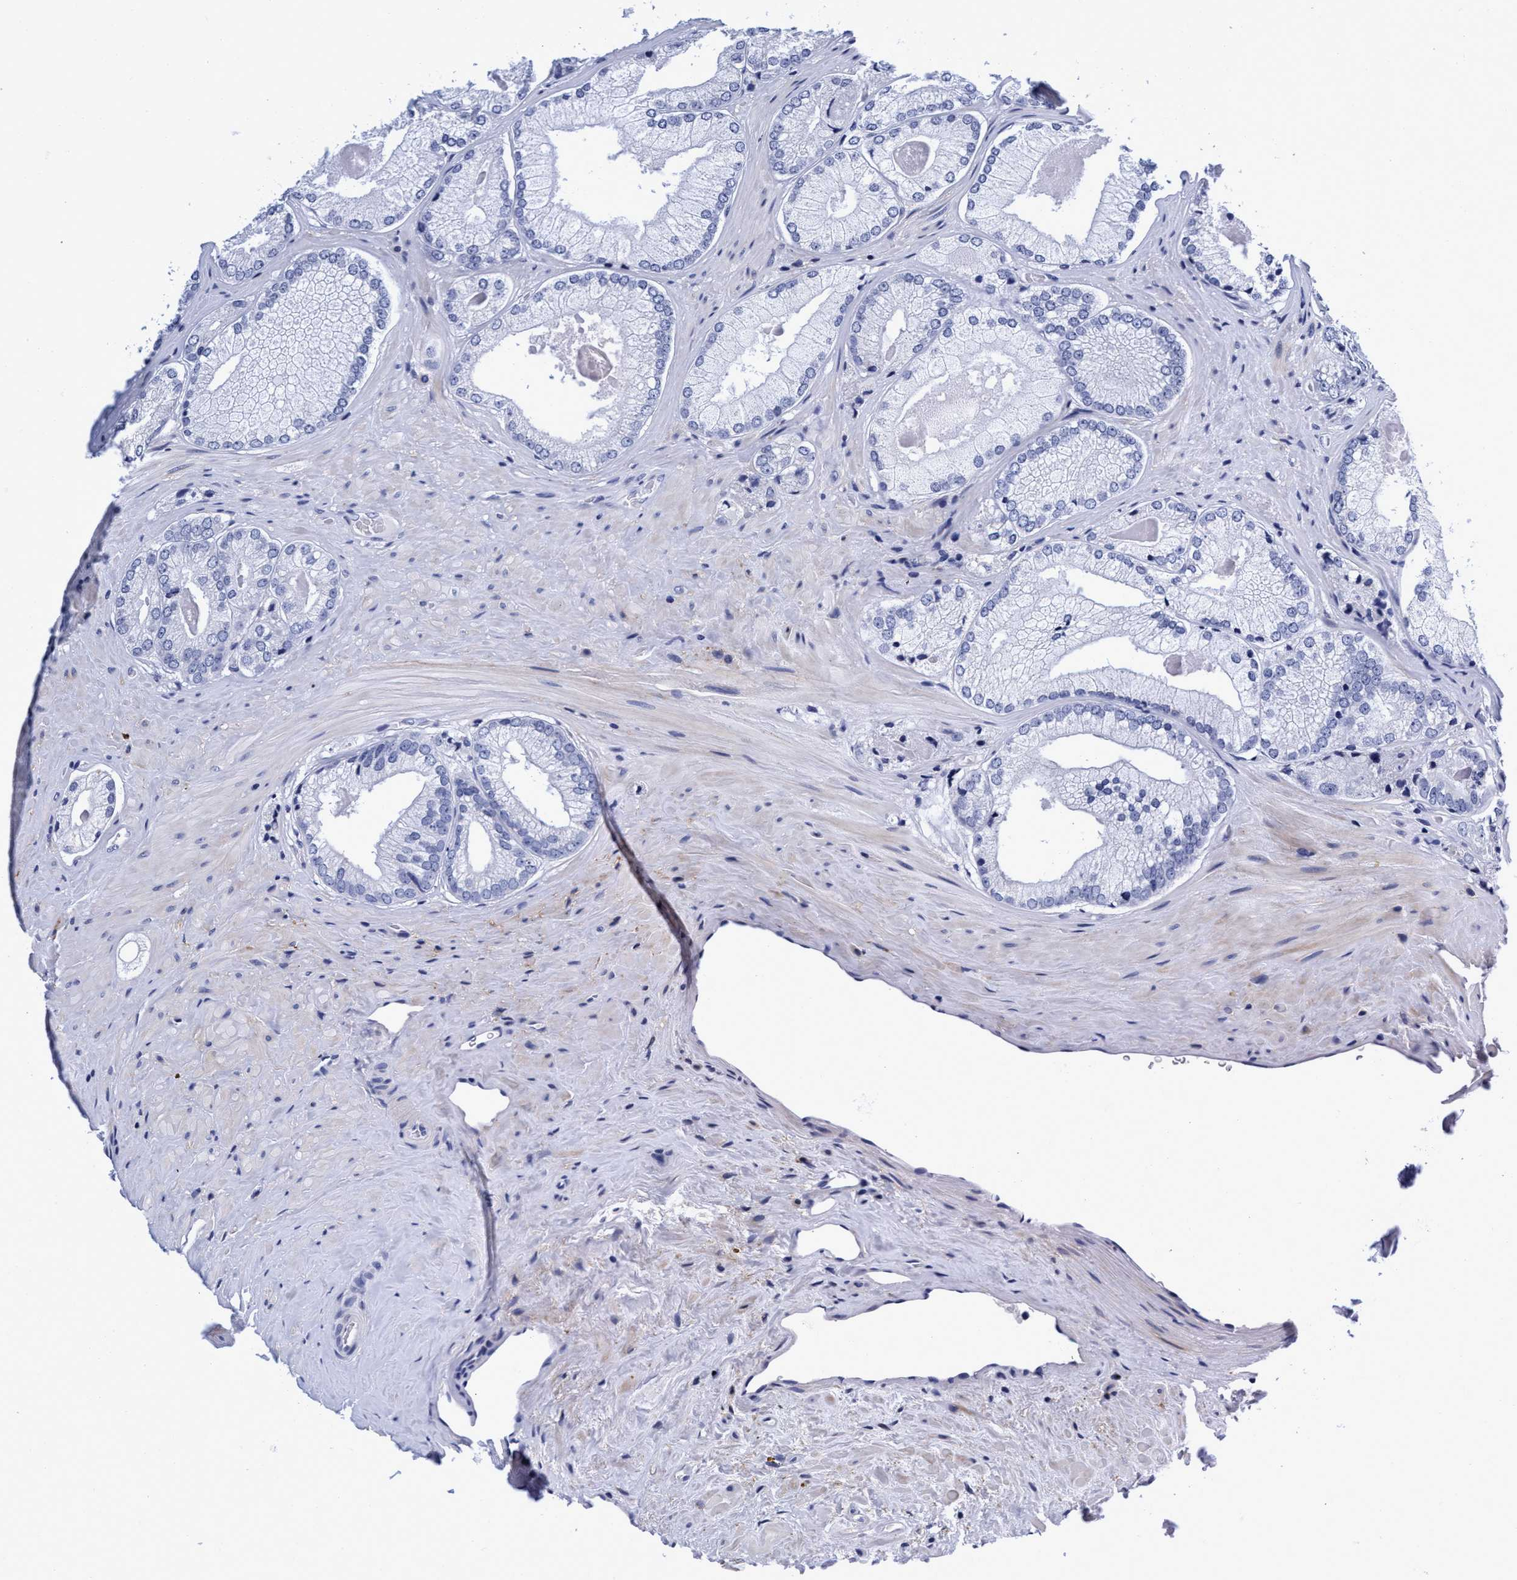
{"staining": {"intensity": "negative", "quantity": "none", "location": "none"}, "tissue": "prostate cancer", "cell_type": "Tumor cells", "image_type": "cancer", "snomed": [{"axis": "morphology", "description": "Adenocarcinoma, Low grade"}, {"axis": "topography", "description": "Prostate"}], "caption": "This photomicrograph is of prostate cancer stained with IHC to label a protein in brown with the nuclei are counter-stained blue. There is no expression in tumor cells.", "gene": "PLPPR1", "patient": {"sex": "male", "age": 65}}